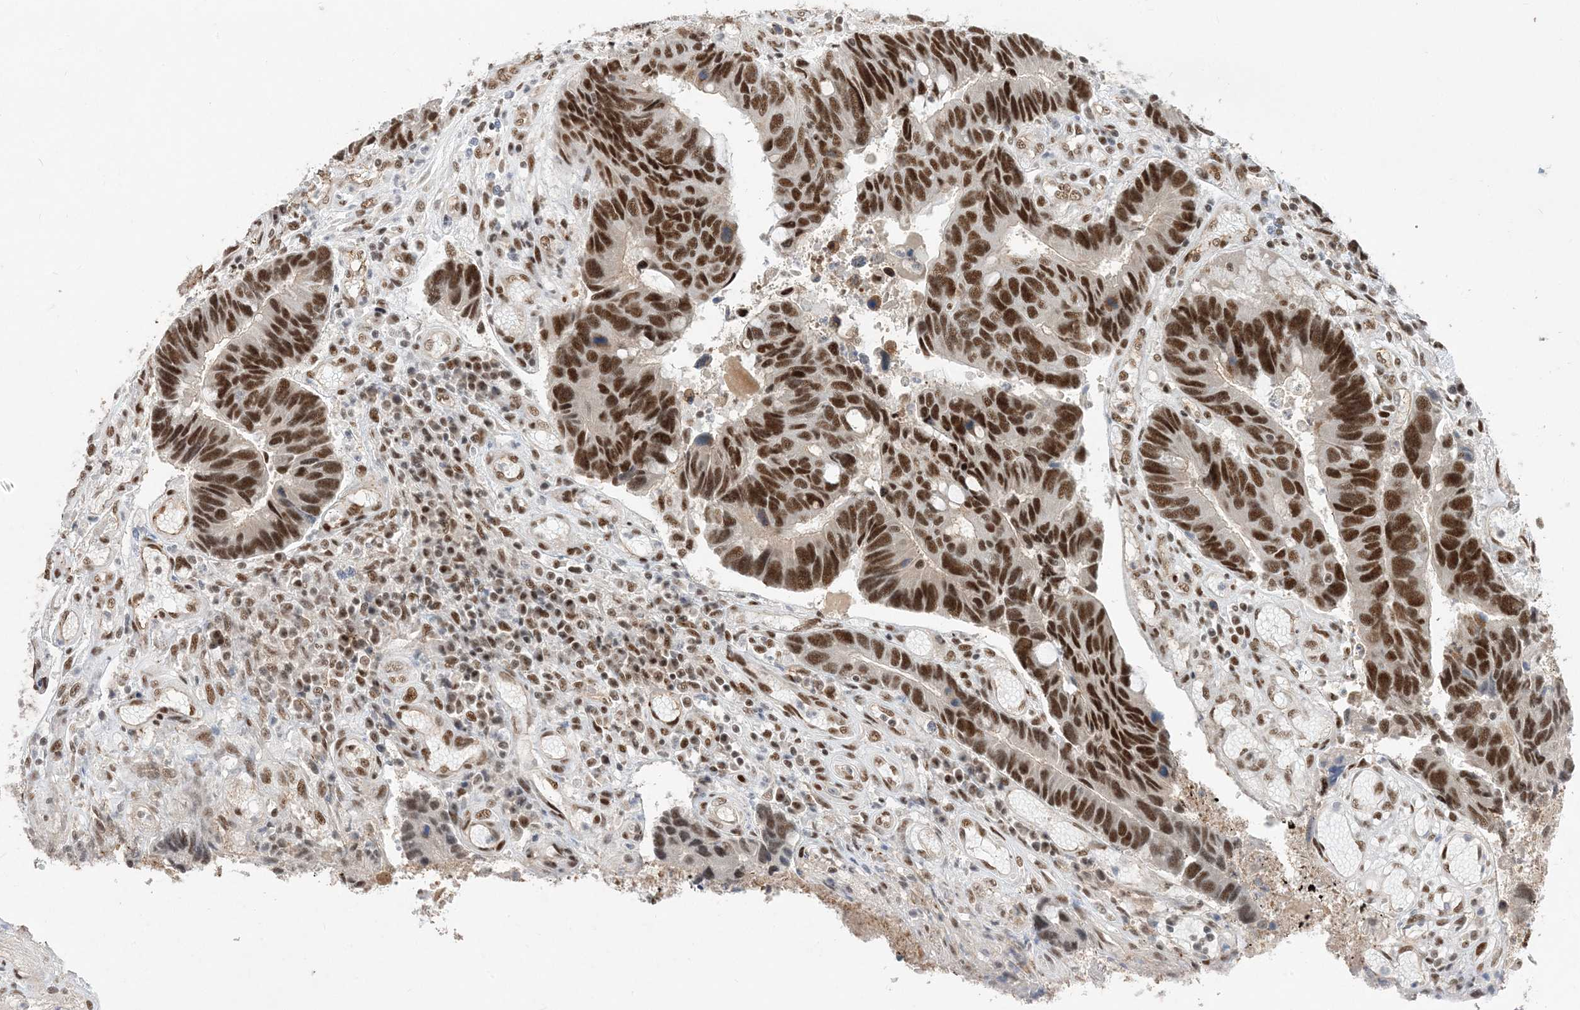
{"staining": {"intensity": "strong", "quantity": ">75%", "location": "nuclear"}, "tissue": "colorectal cancer", "cell_type": "Tumor cells", "image_type": "cancer", "snomed": [{"axis": "morphology", "description": "Adenocarcinoma, NOS"}, {"axis": "topography", "description": "Rectum"}], "caption": "IHC of colorectal cancer (adenocarcinoma) displays high levels of strong nuclear expression in approximately >75% of tumor cells.", "gene": "SF3A3", "patient": {"sex": "male", "age": 84}}